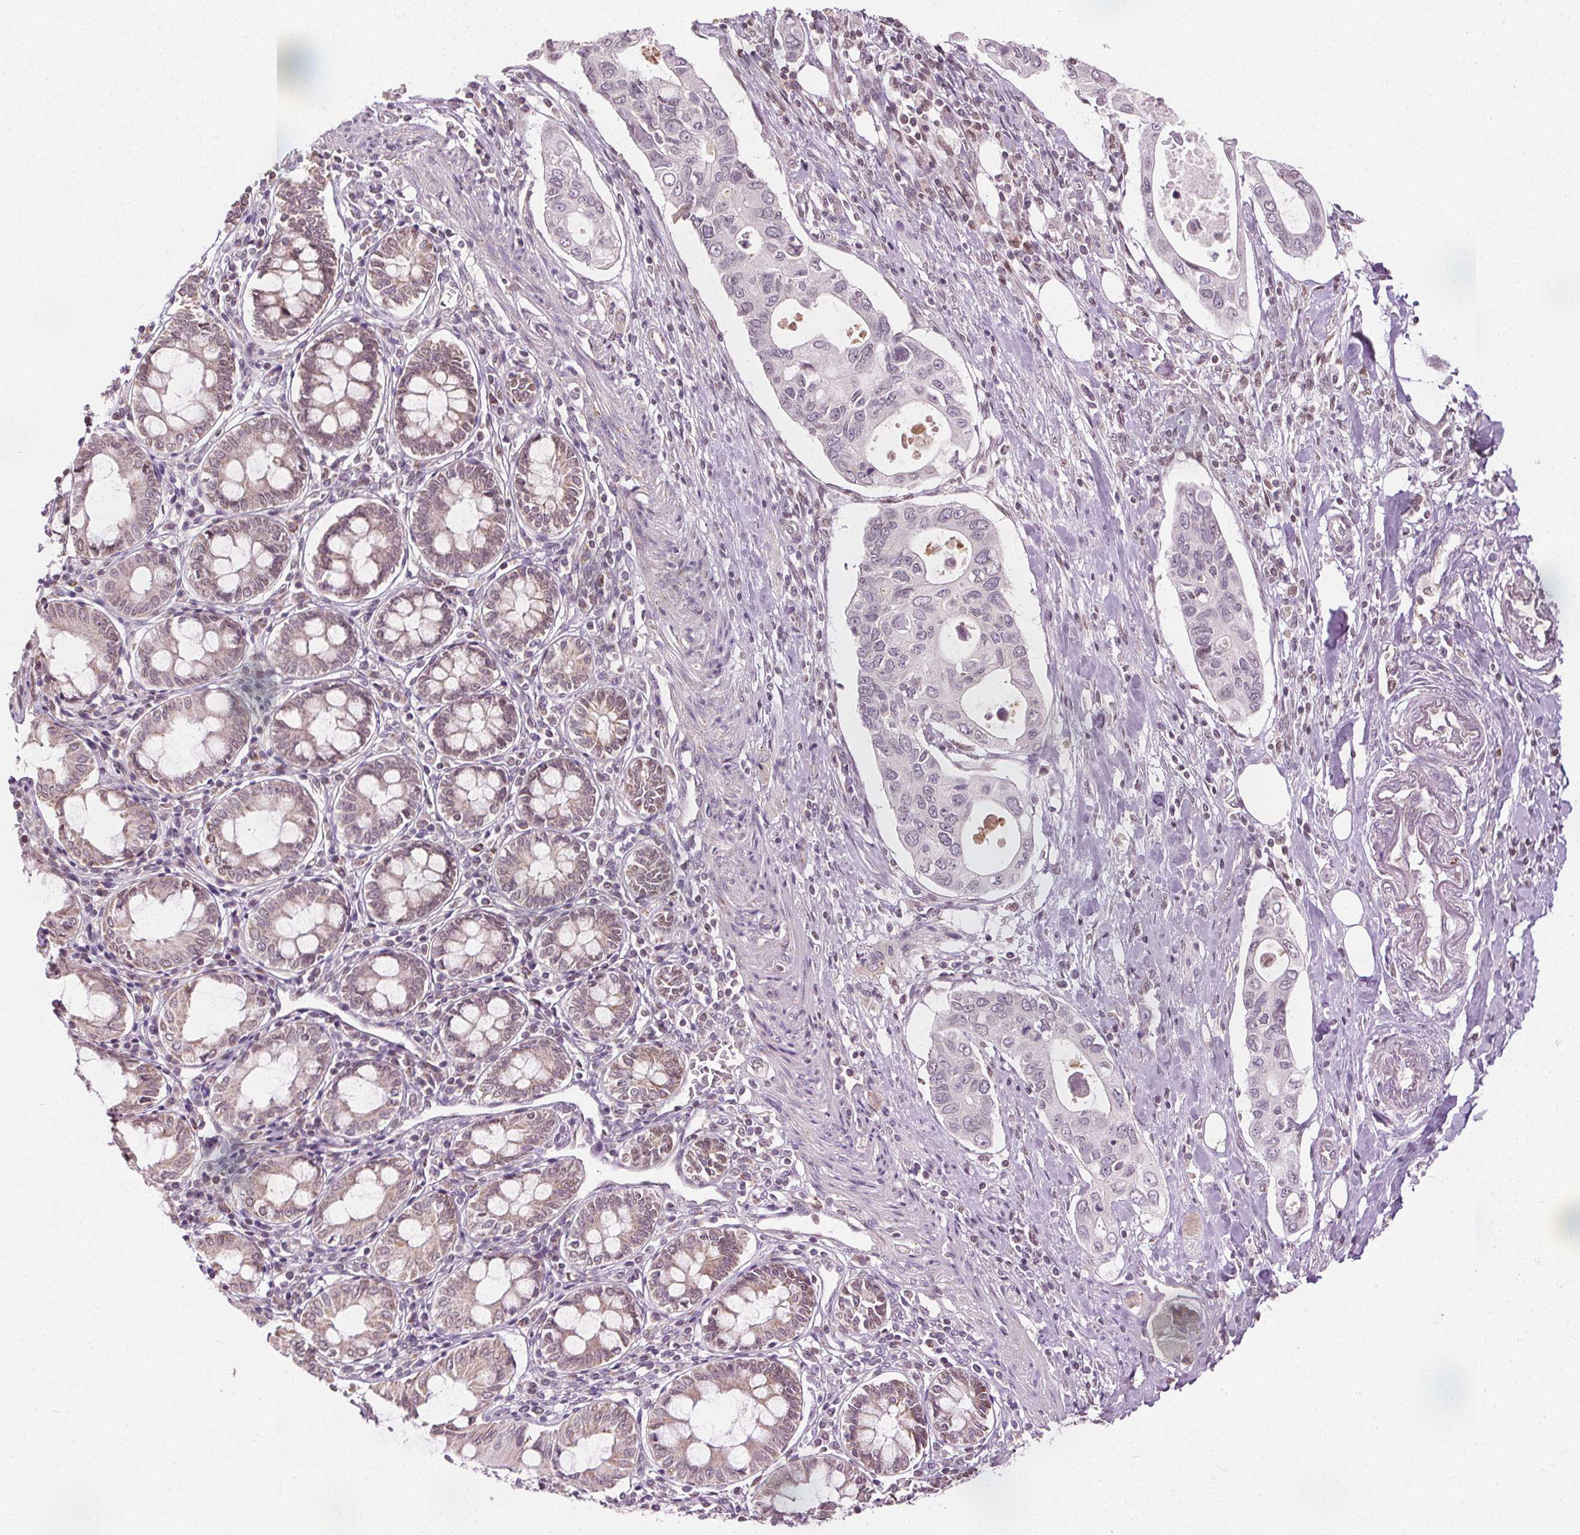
{"staining": {"intensity": "negative", "quantity": "none", "location": "none"}, "tissue": "pancreatic cancer", "cell_type": "Tumor cells", "image_type": "cancer", "snomed": [{"axis": "morphology", "description": "Adenocarcinoma, NOS"}, {"axis": "topography", "description": "Pancreas"}], "caption": "Immunohistochemical staining of pancreatic cancer (adenocarcinoma) shows no significant positivity in tumor cells.", "gene": "LFNG", "patient": {"sex": "female", "age": 63}}